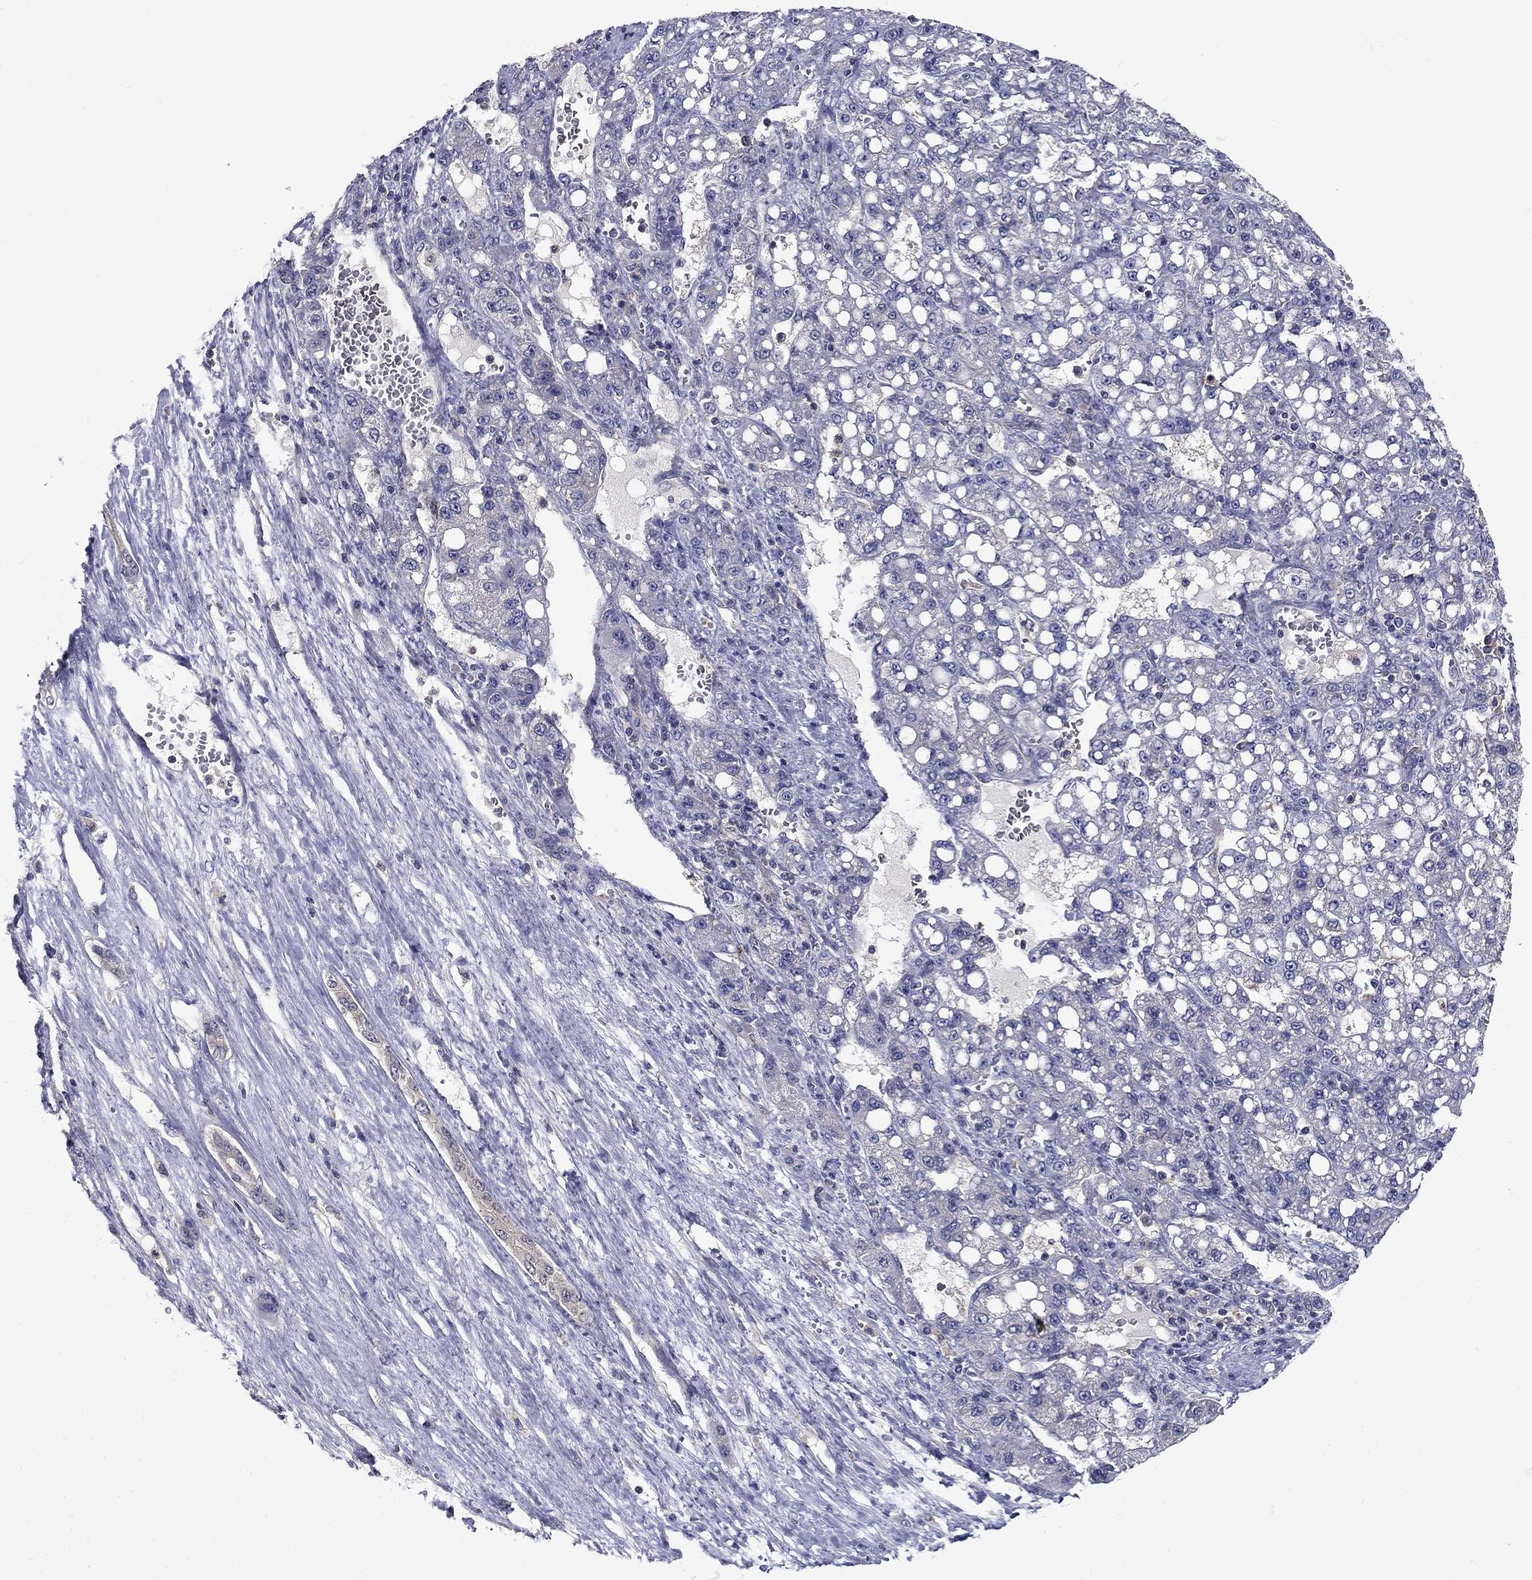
{"staining": {"intensity": "negative", "quantity": "none", "location": "none"}, "tissue": "liver cancer", "cell_type": "Tumor cells", "image_type": "cancer", "snomed": [{"axis": "morphology", "description": "Carcinoma, Hepatocellular, NOS"}, {"axis": "topography", "description": "Liver"}], "caption": "High magnification brightfield microscopy of hepatocellular carcinoma (liver) stained with DAB (3,3'-diaminobenzidine) (brown) and counterstained with hematoxylin (blue): tumor cells show no significant expression.", "gene": "GLTP", "patient": {"sex": "female", "age": 65}}